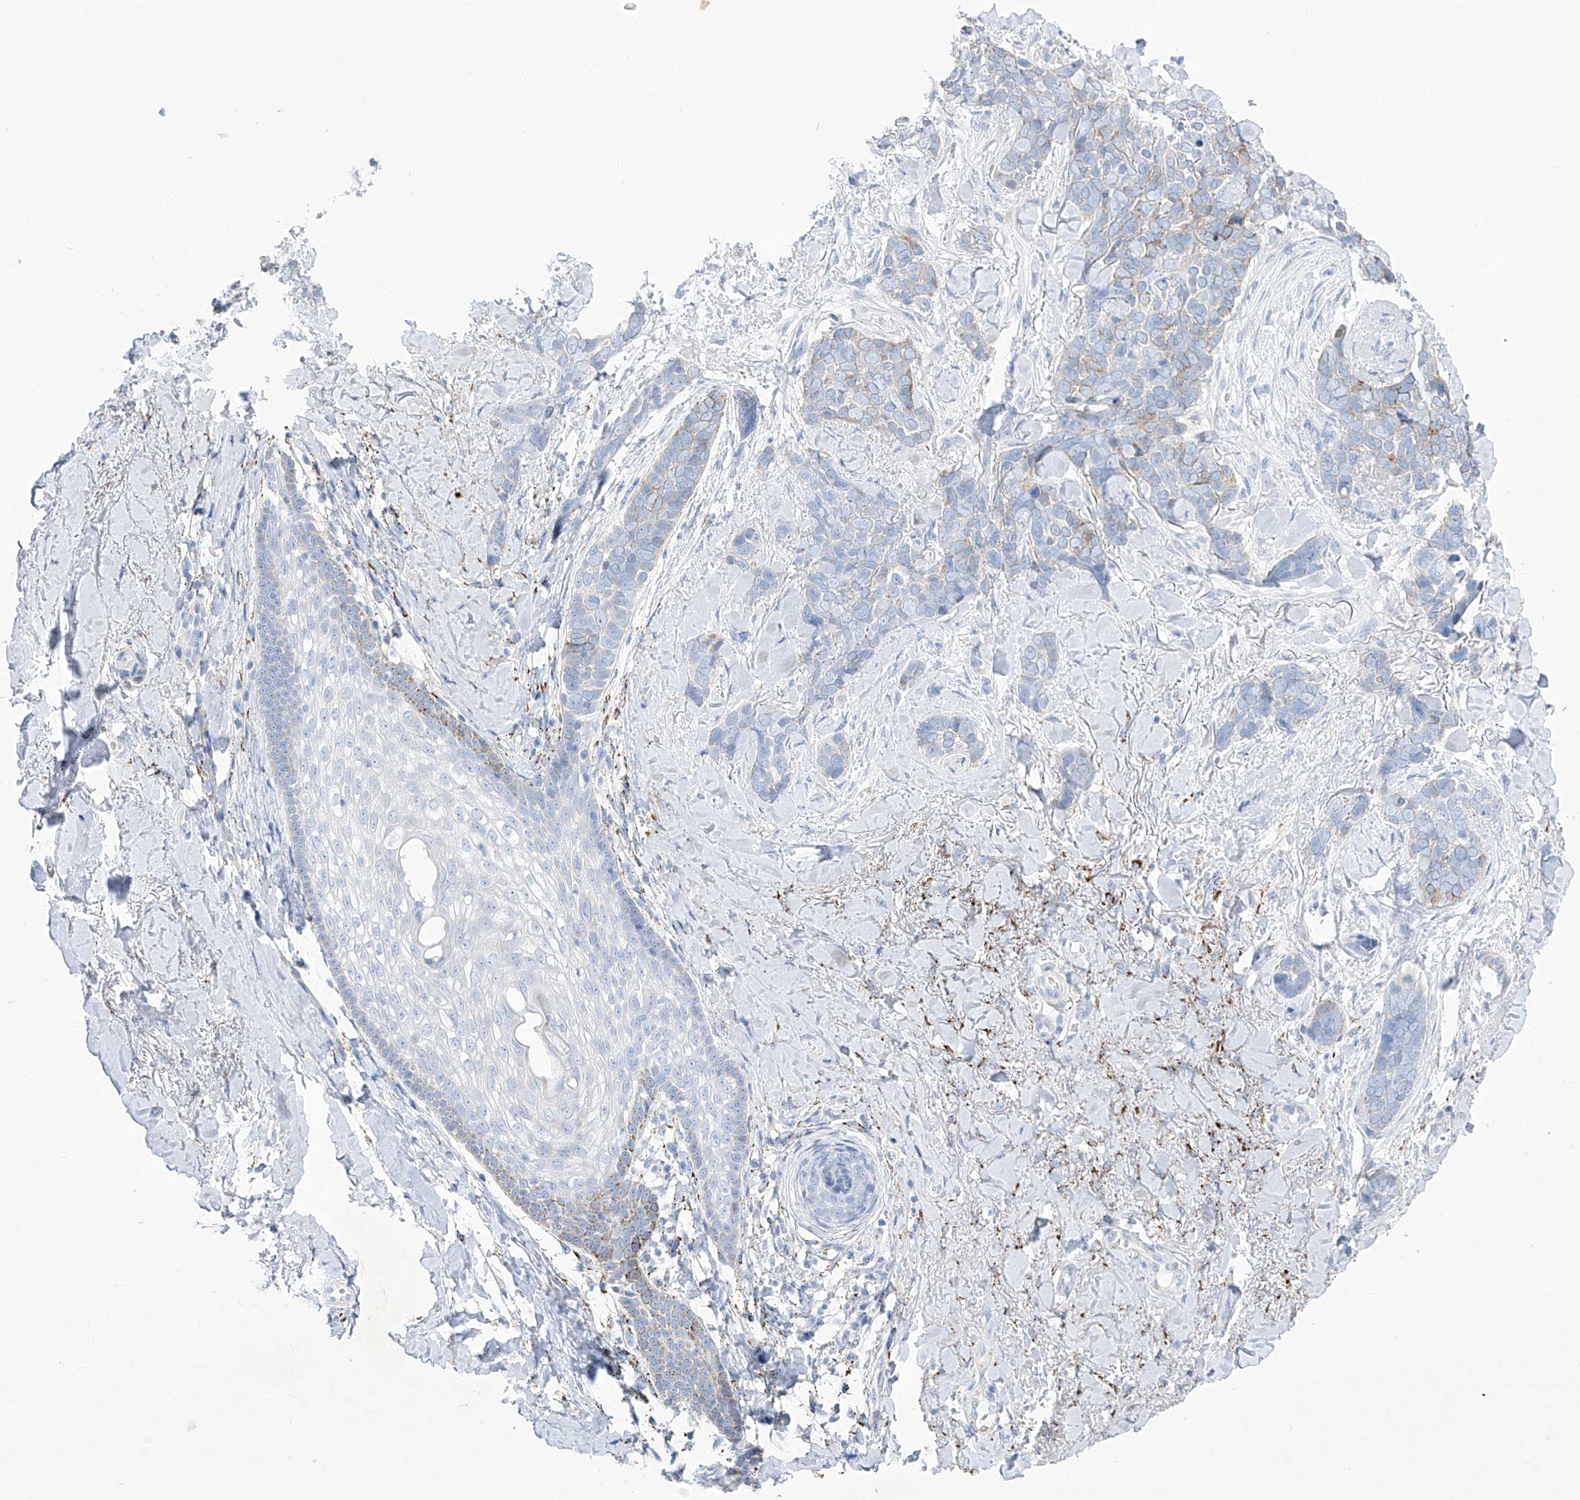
{"staining": {"intensity": "negative", "quantity": "none", "location": "none"}, "tissue": "skin cancer", "cell_type": "Tumor cells", "image_type": "cancer", "snomed": [{"axis": "morphology", "description": "Basal cell carcinoma"}, {"axis": "topography", "description": "Skin"}], "caption": "This histopathology image is of skin basal cell carcinoma stained with immunohistochemistry (IHC) to label a protein in brown with the nuclei are counter-stained blue. There is no expression in tumor cells.", "gene": "C1orf87", "patient": {"sex": "female", "age": 82}}